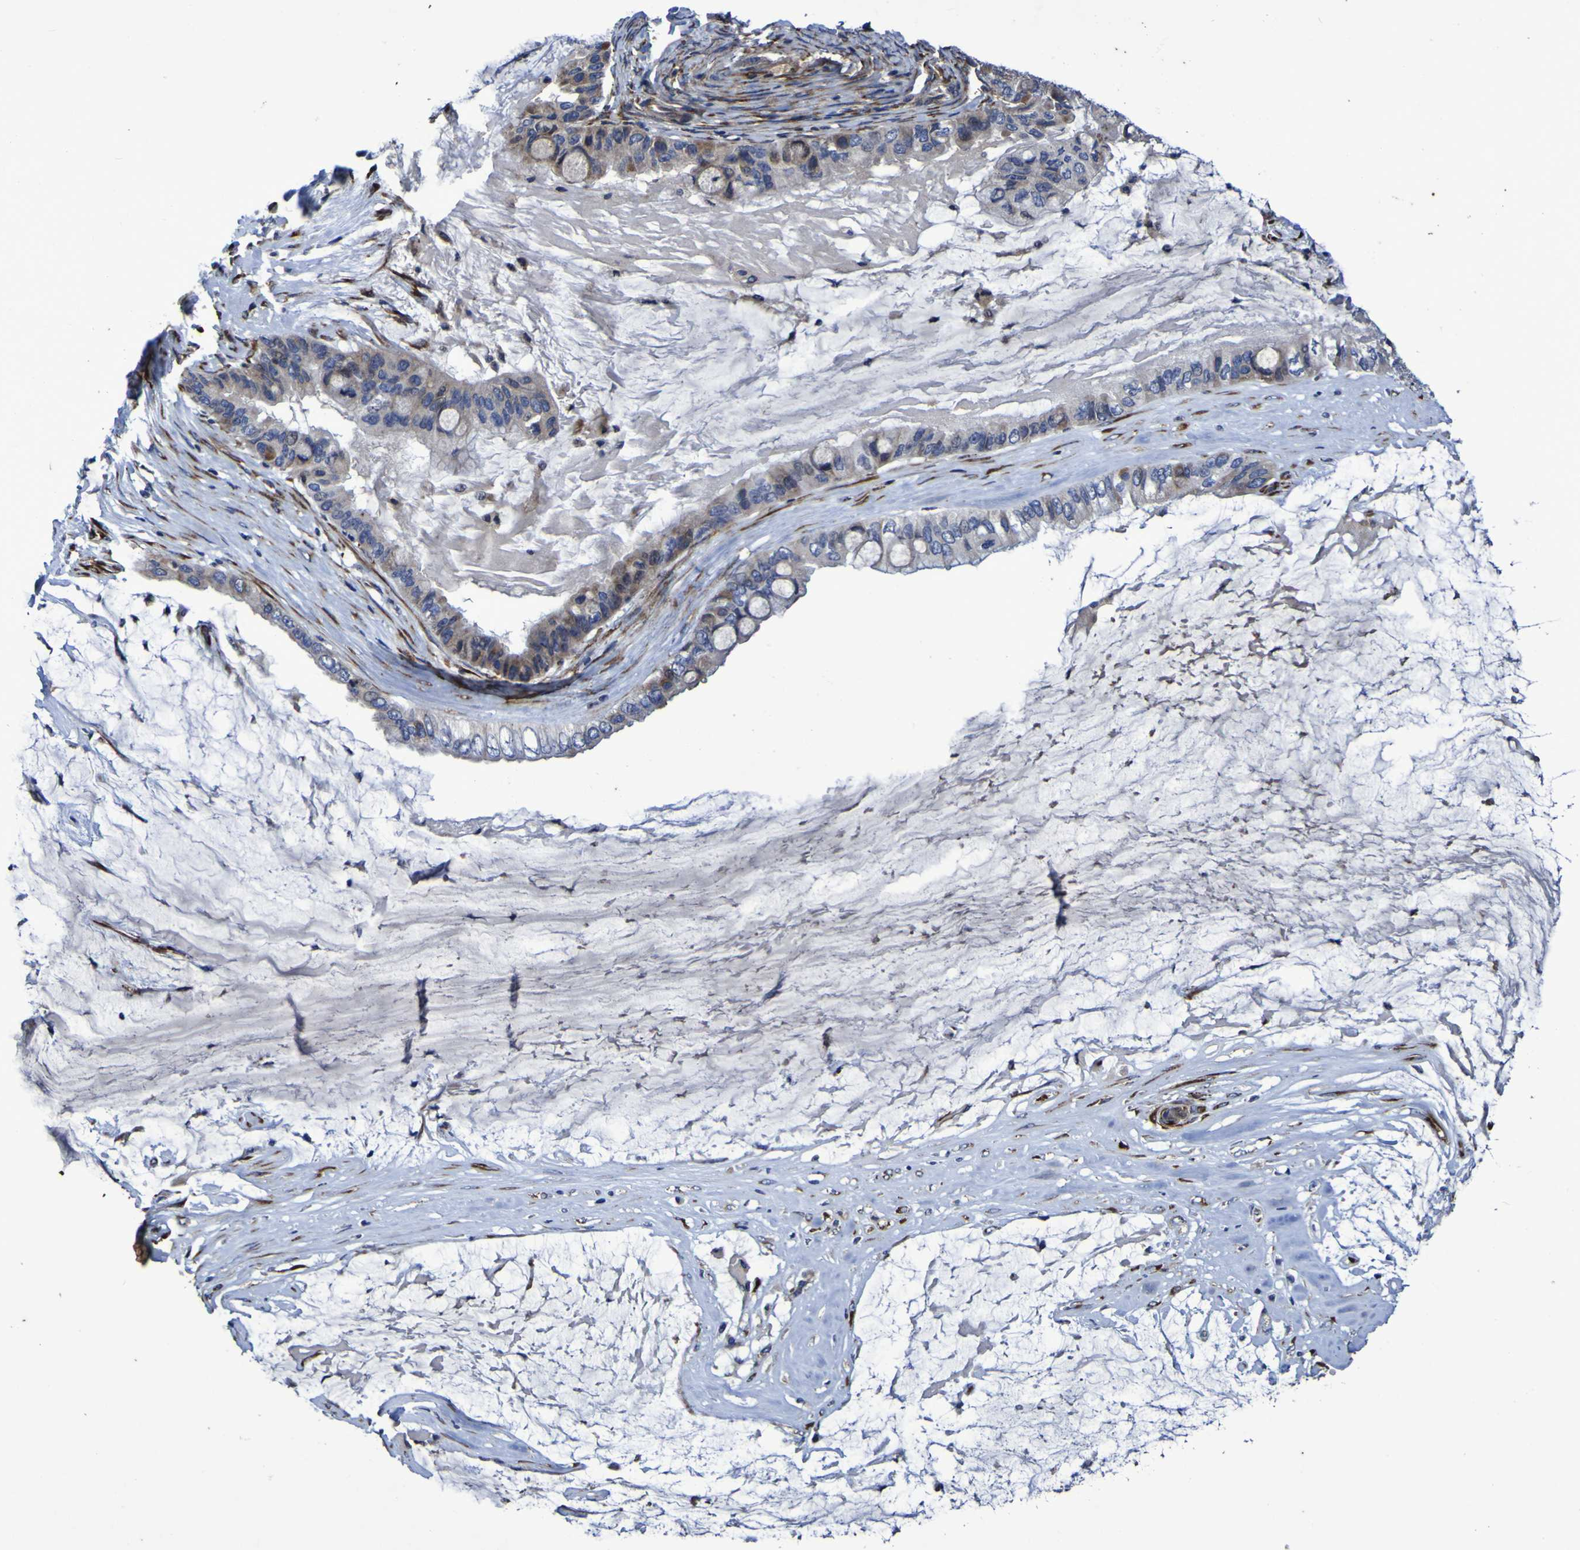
{"staining": {"intensity": "weak", "quantity": "<25%", "location": "cytoplasmic/membranous"}, "tissue": "ovarian cancer", "cell_type": "Tumor cells", "image_type": "cancer", "snomed": [{"axis": "morphology", "description": "Cystadenocarcinoma, mucinous, NOS"}, {"axis": "topography", "description": "Ovary"}], "caption": "IHC photomicrograph of neoplastic tissue: ovarian mucinous cystadenocarcinoma stained with DAB displays no significant protein positivity in tumor cells. The staining was performed using DAB (3,3'-diaminobenzidine) to visualize the protein expression in brown, while the nuclei were stained in blue with hematoxylin (Magnification: 20x).", "gene": "P3H1", "patient": {"sex": "female", "age": 80}}